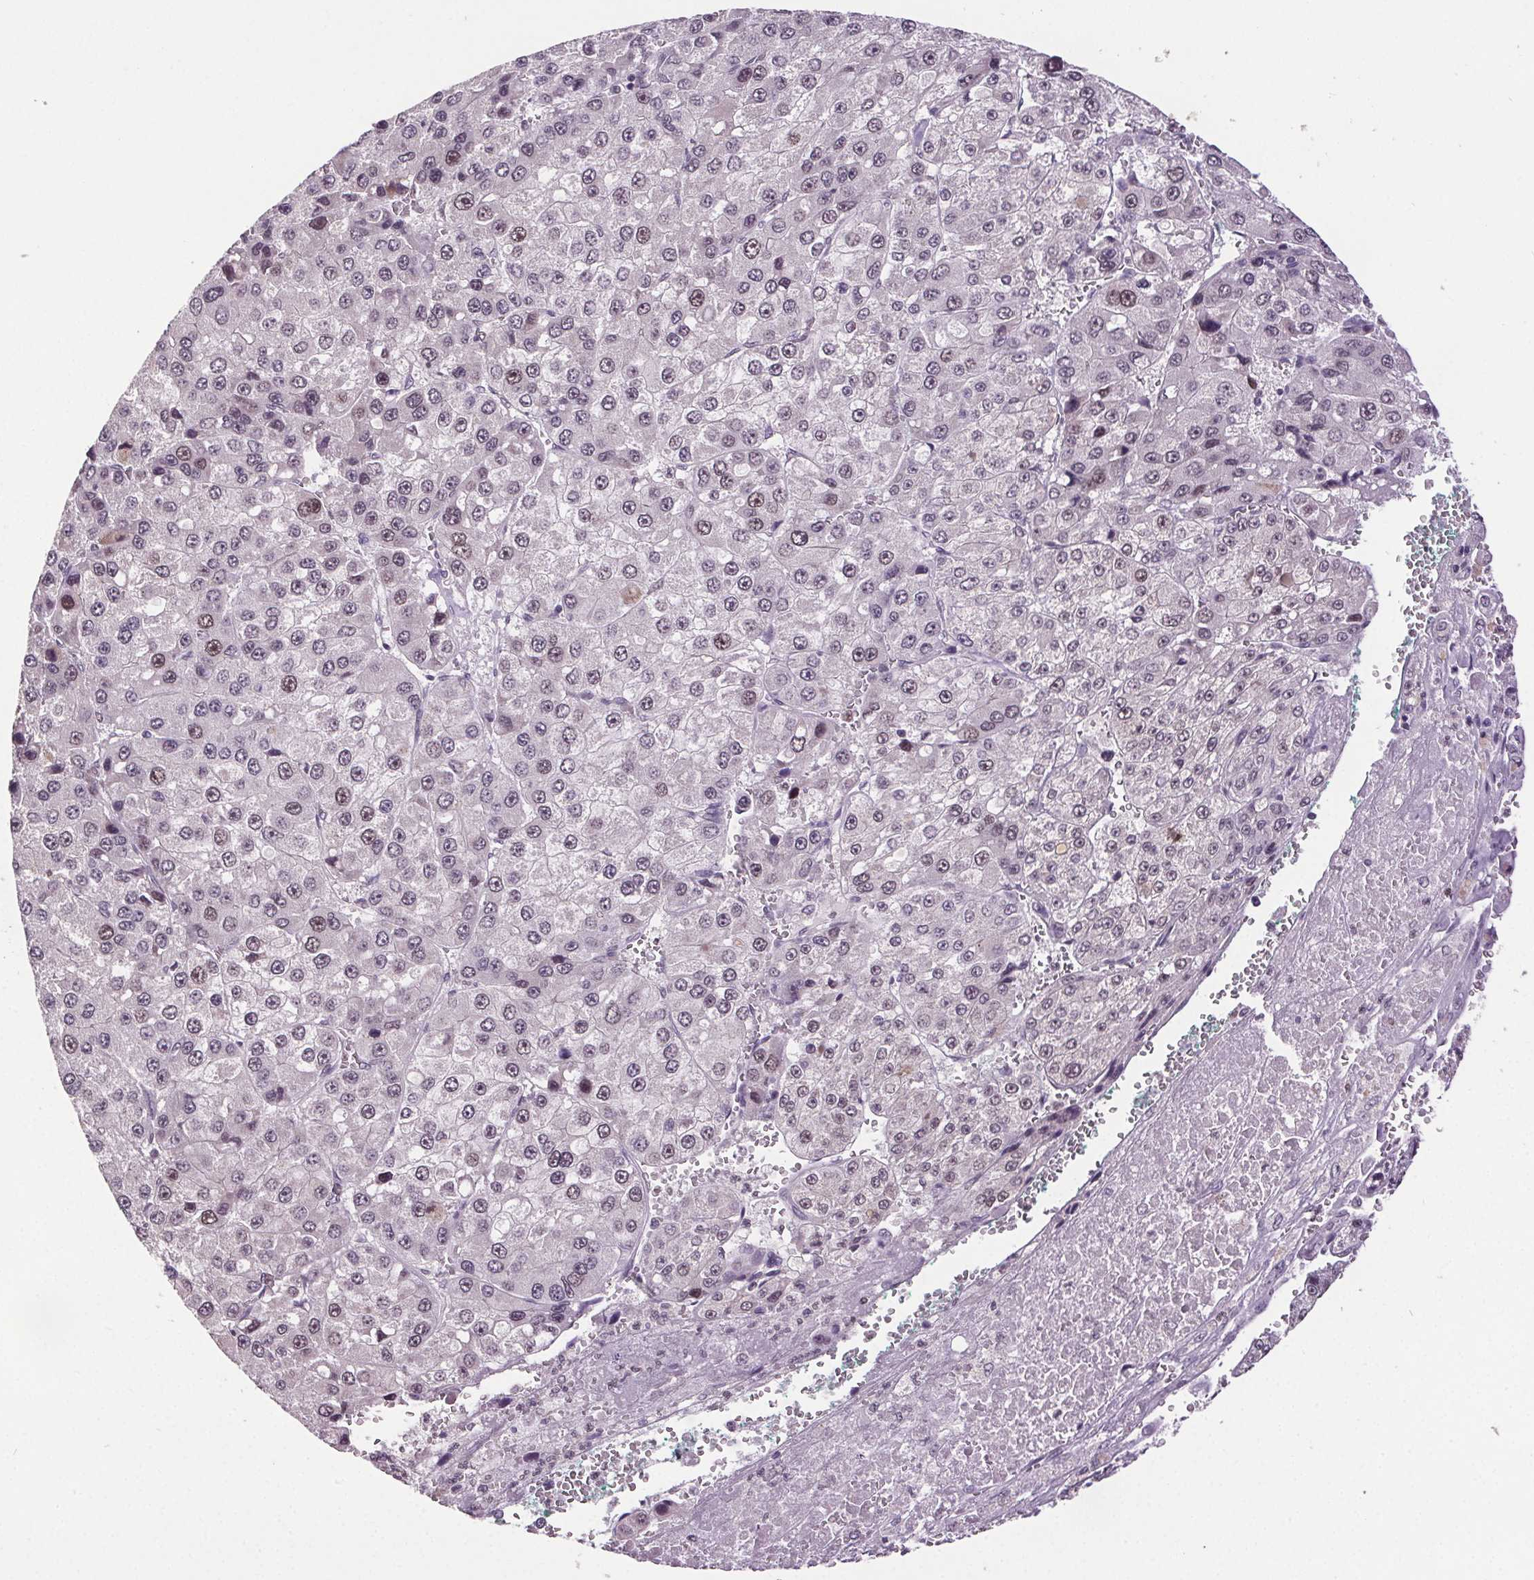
{"staining": {"intensity": "weak", "quantity": "25%-75%", "location": "nuclear"}, "tissue": "liver cancer", "cell_type": "Tumor cells", "image_type": "cancer", "snomed": [{"axis": "morphology", "description": "Carcinoma, Hepatocellular, NOS"}, {"axis": "topography", "description": "Liver"}], "caption": "The immunohistochemical stain labels weak nuclear expression in tumor cells of liver hepatocellular carcinoma tissue.", "gene": "CENPF", "patient": {"sex": "female", "age": 73}}